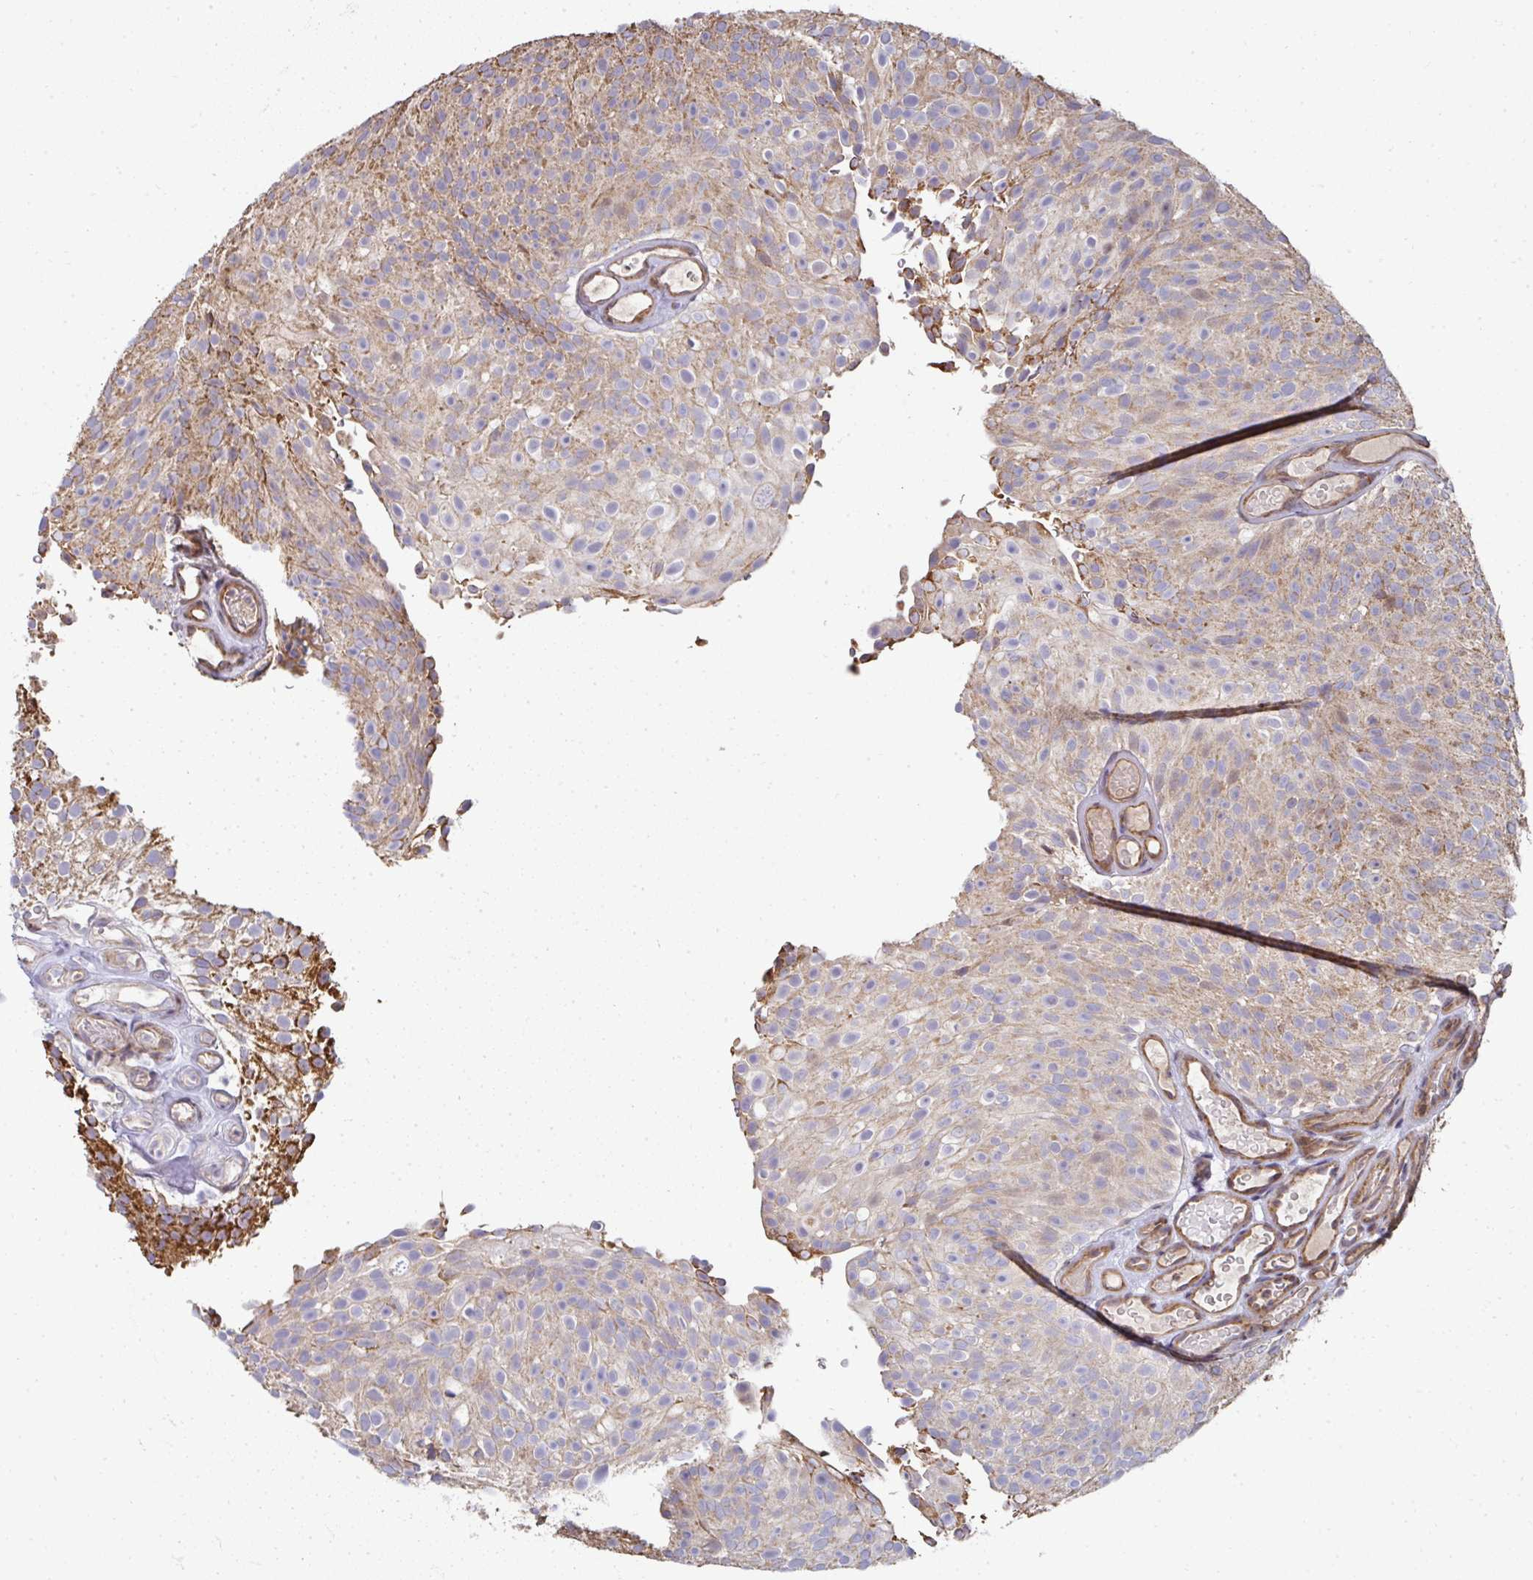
{"staining": {"intensity": "moderate", "quantity": "25%-75%", "location": "cytoplasmic/membranous"}, "tissue": "urothelial cancer", "cell_type": "Tumor cells", "image_type": "cancer", "snomed": [{"axis": "morphology", "description": "Urothelial carcinoma, Low grade"}, {"axis": "topography", "description": "Urinary bladder"}], "caption": "A brown stain highlights moderate cytoplasmic/membranous staining of a protein in urothelial cancer tumor cells.", "gene": "AGTPBP1", "patient": {"sex": "male", "age": 78}}